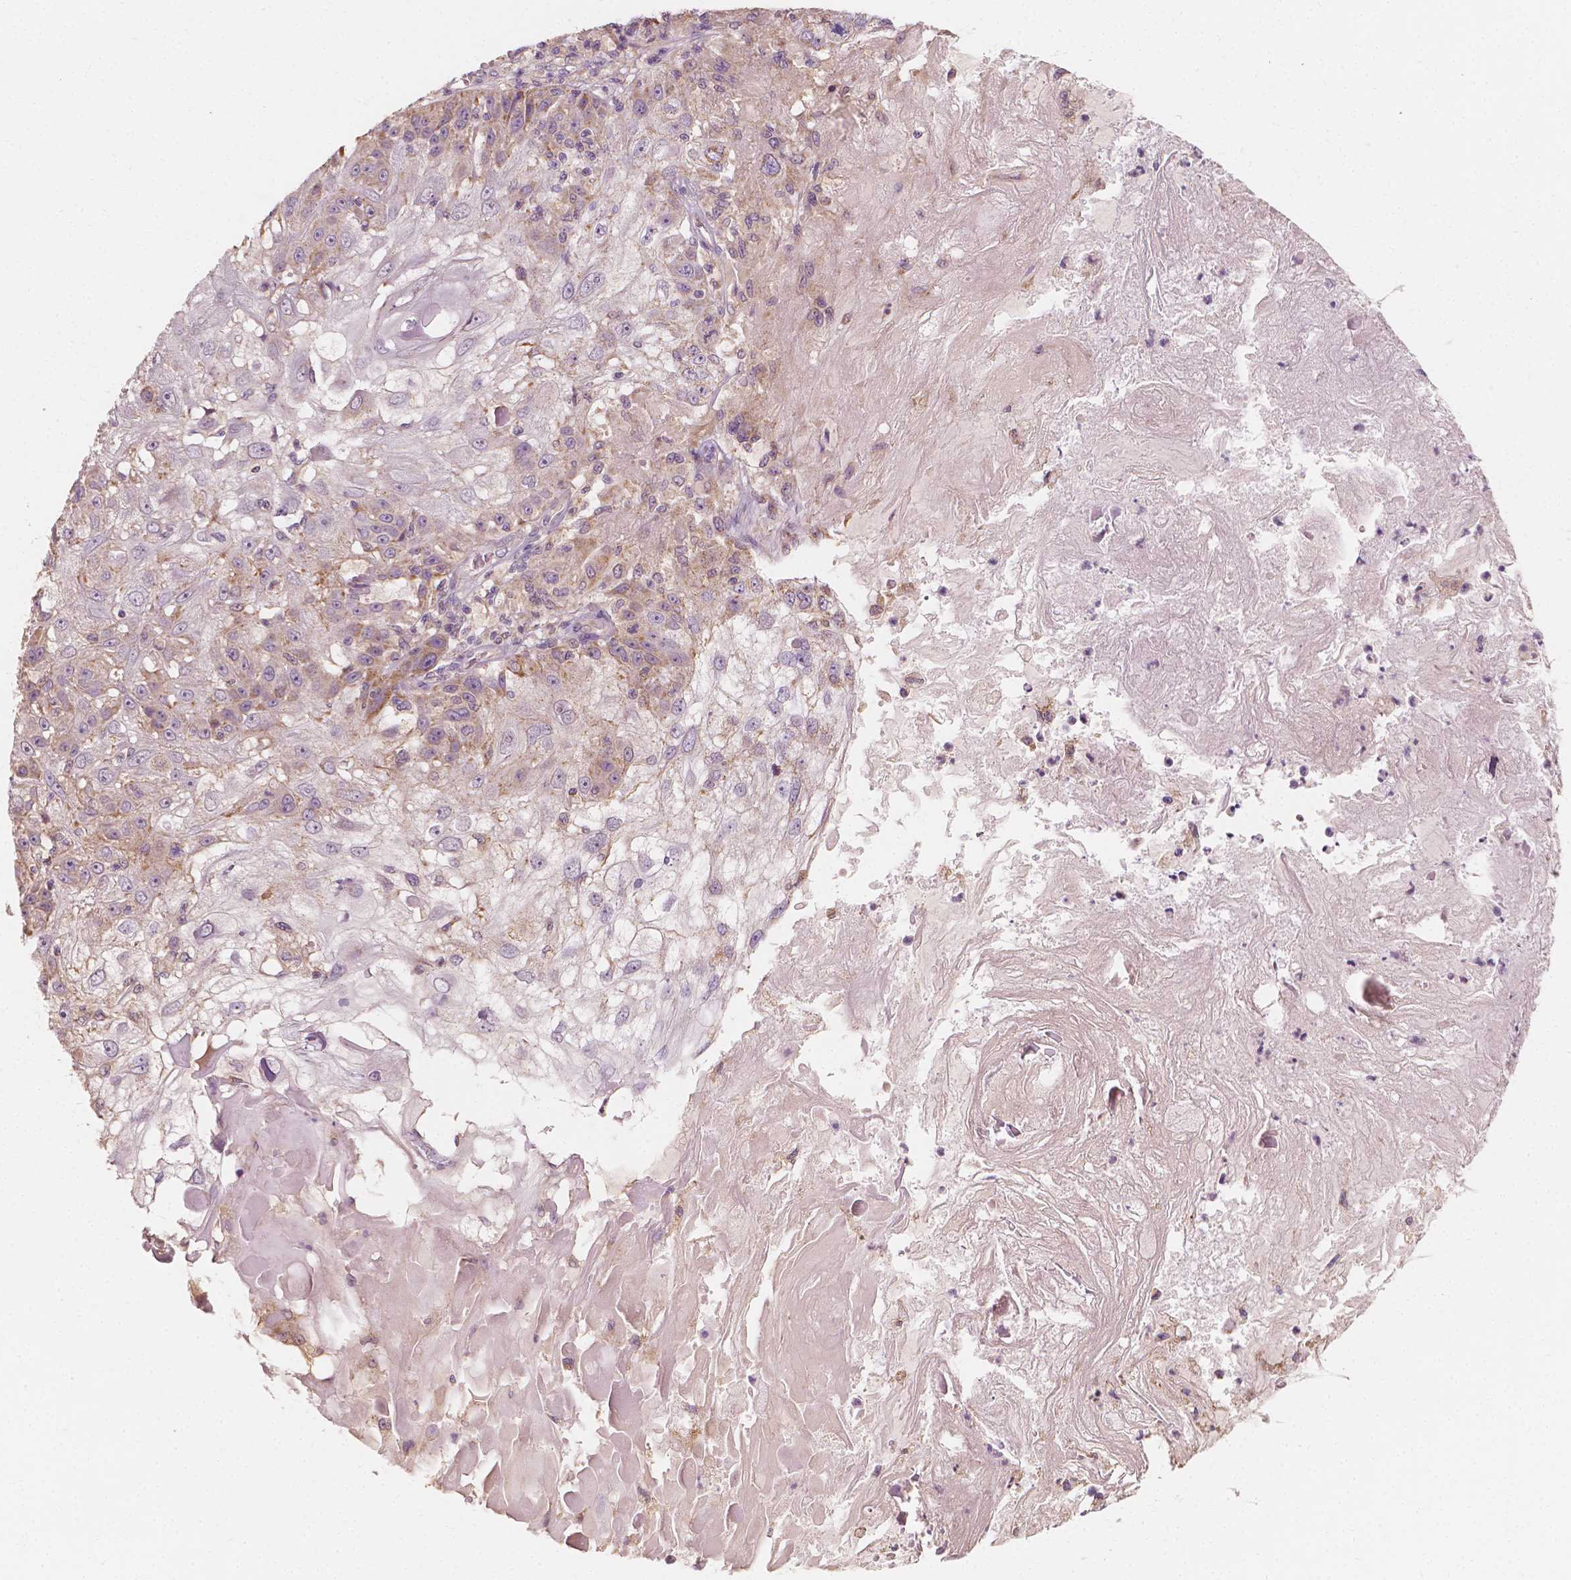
{"staining": {"intensity": "weak", "quantity": "<25%", "location": "cytoplasmic/membranous"}, "tissue": "skin cancer", "cell_type": "Tumor cells", "image_type": "cancer", "snomed": [{"axis": "morphology", "description": "Normal tissue, NOS"}, {"axis": "morphology", "description": "Squamous cell carcinoma, NOS"}, {"axis": "topography", "description": "Skin"}], "caption": "The immunohistochemistry (IHC) photomicrograph has no significant expression in tumor cells of skin squamous cell carcinoma tissue.", "gene": "SHPK", "patient": {"sex": "female", "age": 83}}